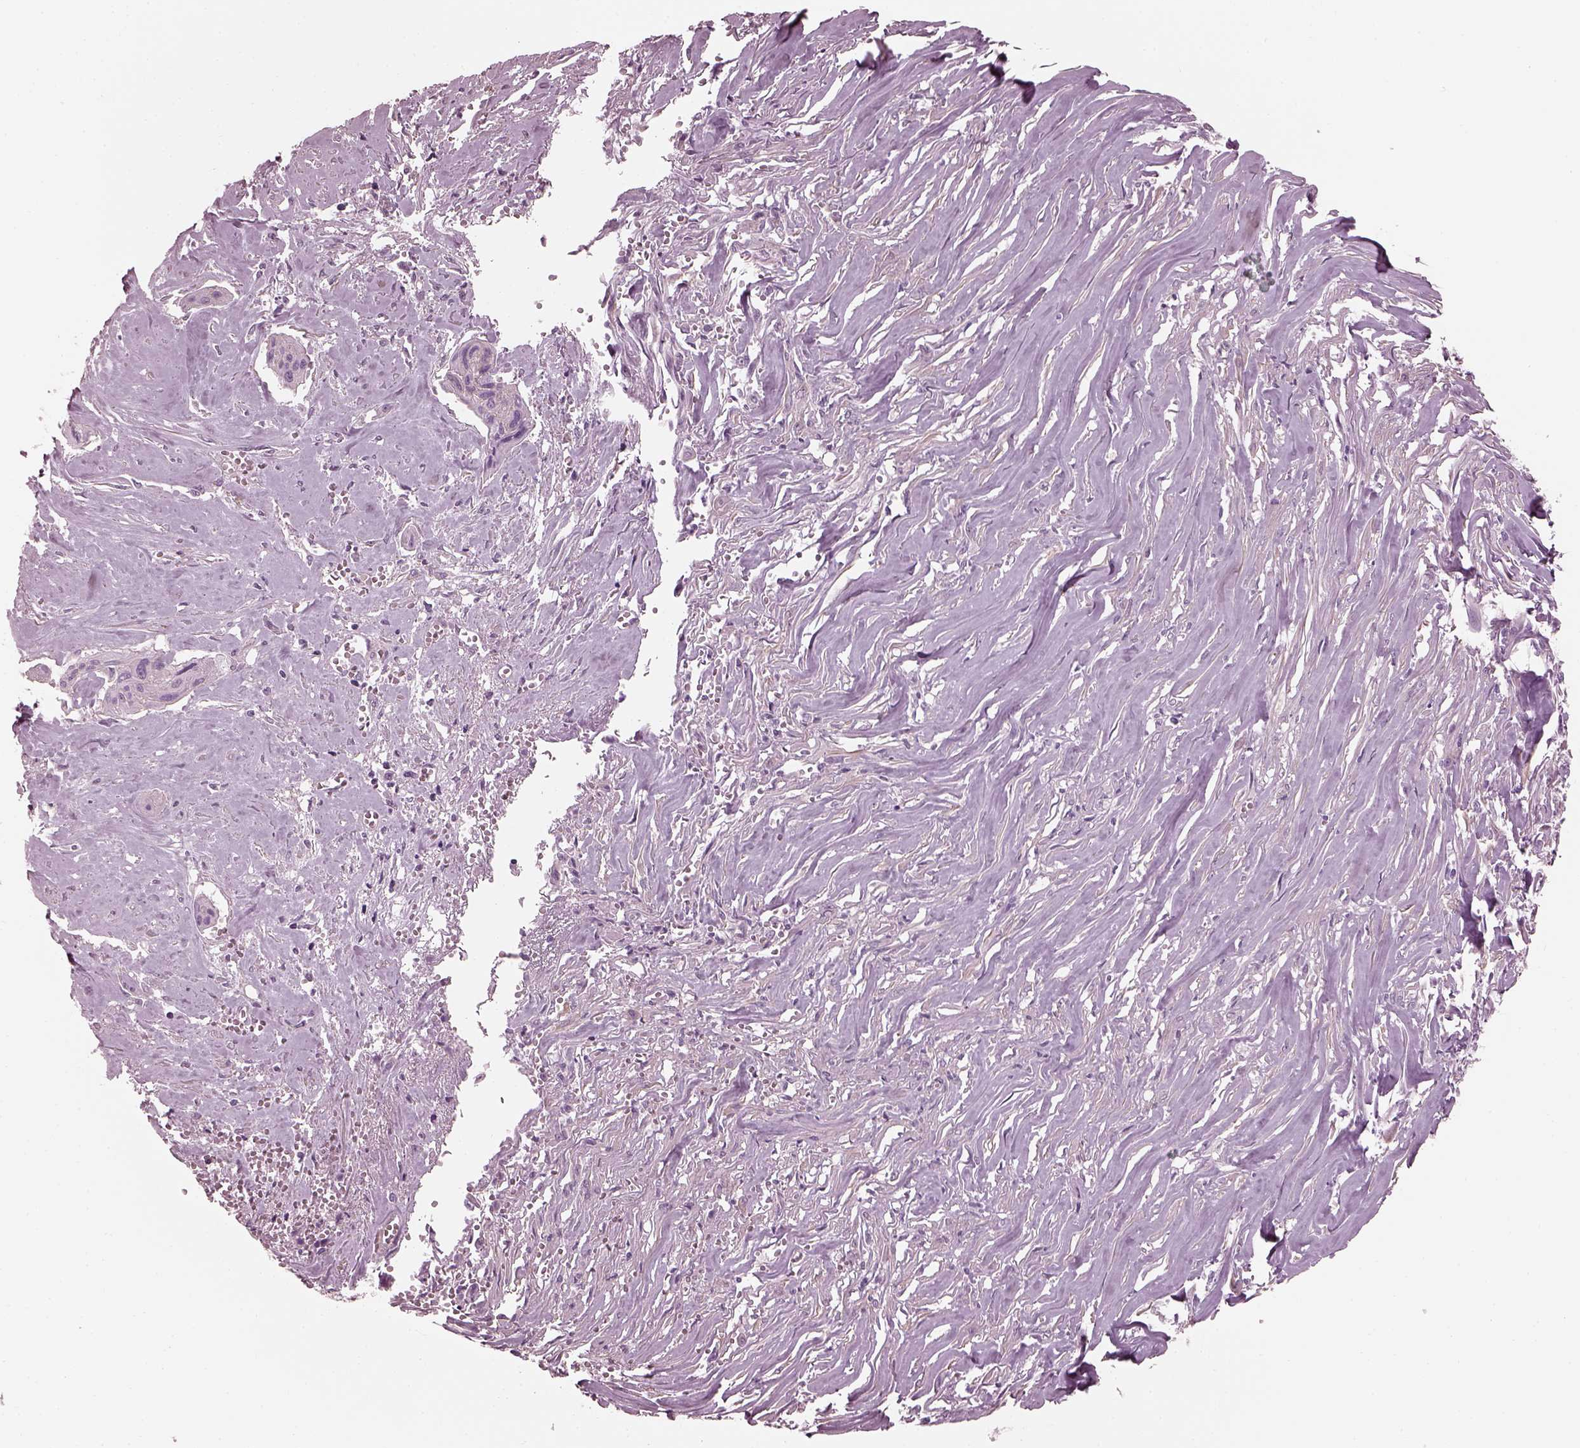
{"staining": {"intensity": "negative", "quantity": "none", "location": "none"}, "tissue": "cervical cancer", "cell_type": "Tumor cells", "image_type": "cancer", "snomed": [{"axis": "morphology", "description": "Squamous cell carcinoma, NOS"}, {"axis": "topography", "description": "Cervix"}], "caption": "Cervical cancer stained for a protein using IHC displays no positivity tumor cells.", "gene": "BFSP1", "patient": {"sex": "female", "age": 49}}